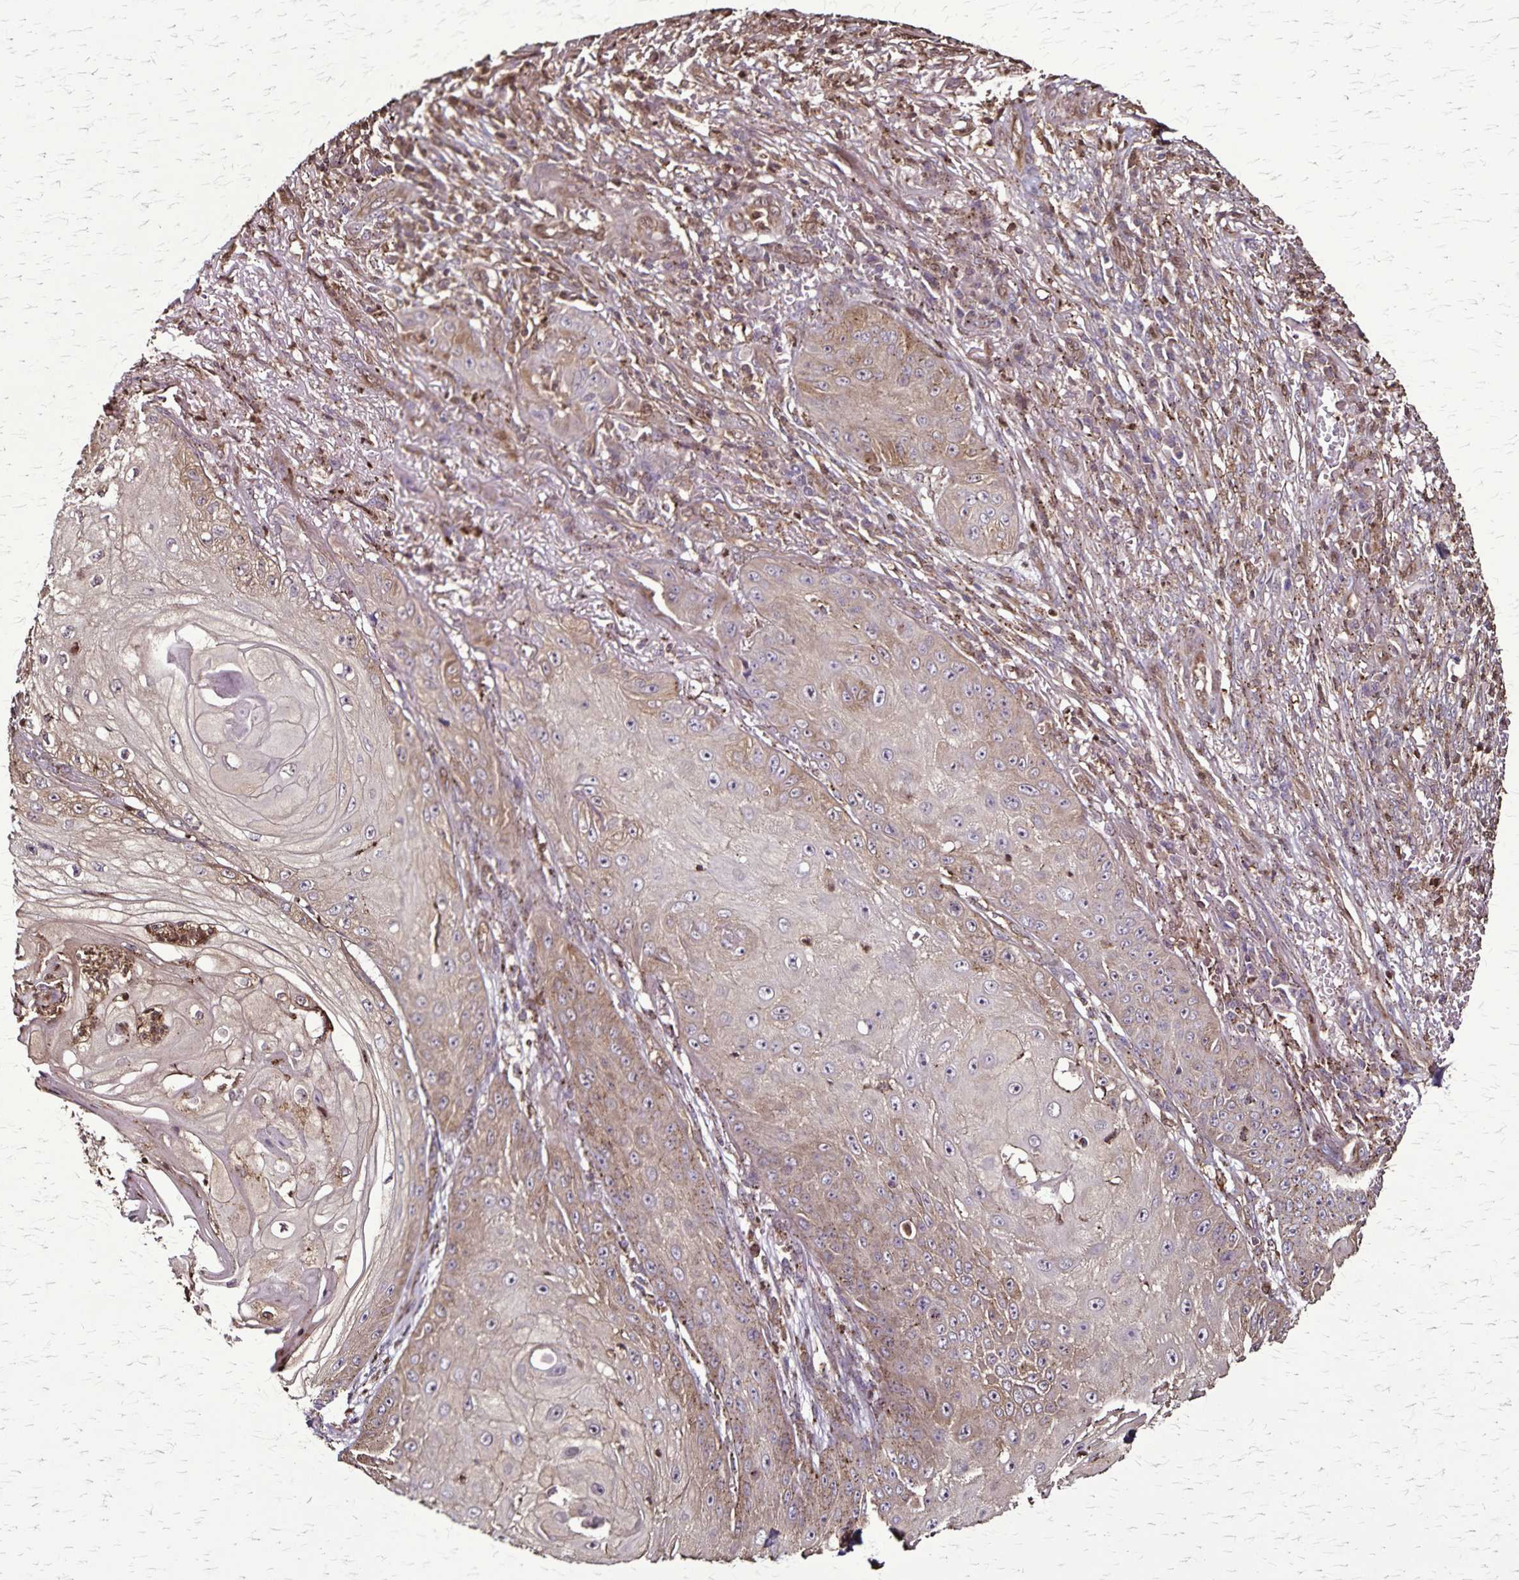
{"staining": {"intensity": "moderate", "quantity": "25%-75%", "location": "cytoplasmic/membranous"}, "tissue": "skin cancer", "cell_type": "Tumor cells", "image_type": "cancer", "snomed": [{"axis": "morphology", "description": "Squamous cell carcinoma, NOS"}, {"axis": "topography", "description": "Skin"}], "caption": "Squamous cell carcinoma (skin) stained with a protein marker exhibits moderate staining in tumor cells.", "gene": "CHMP1B", "patient": {"sex": "male", "age": 70}}